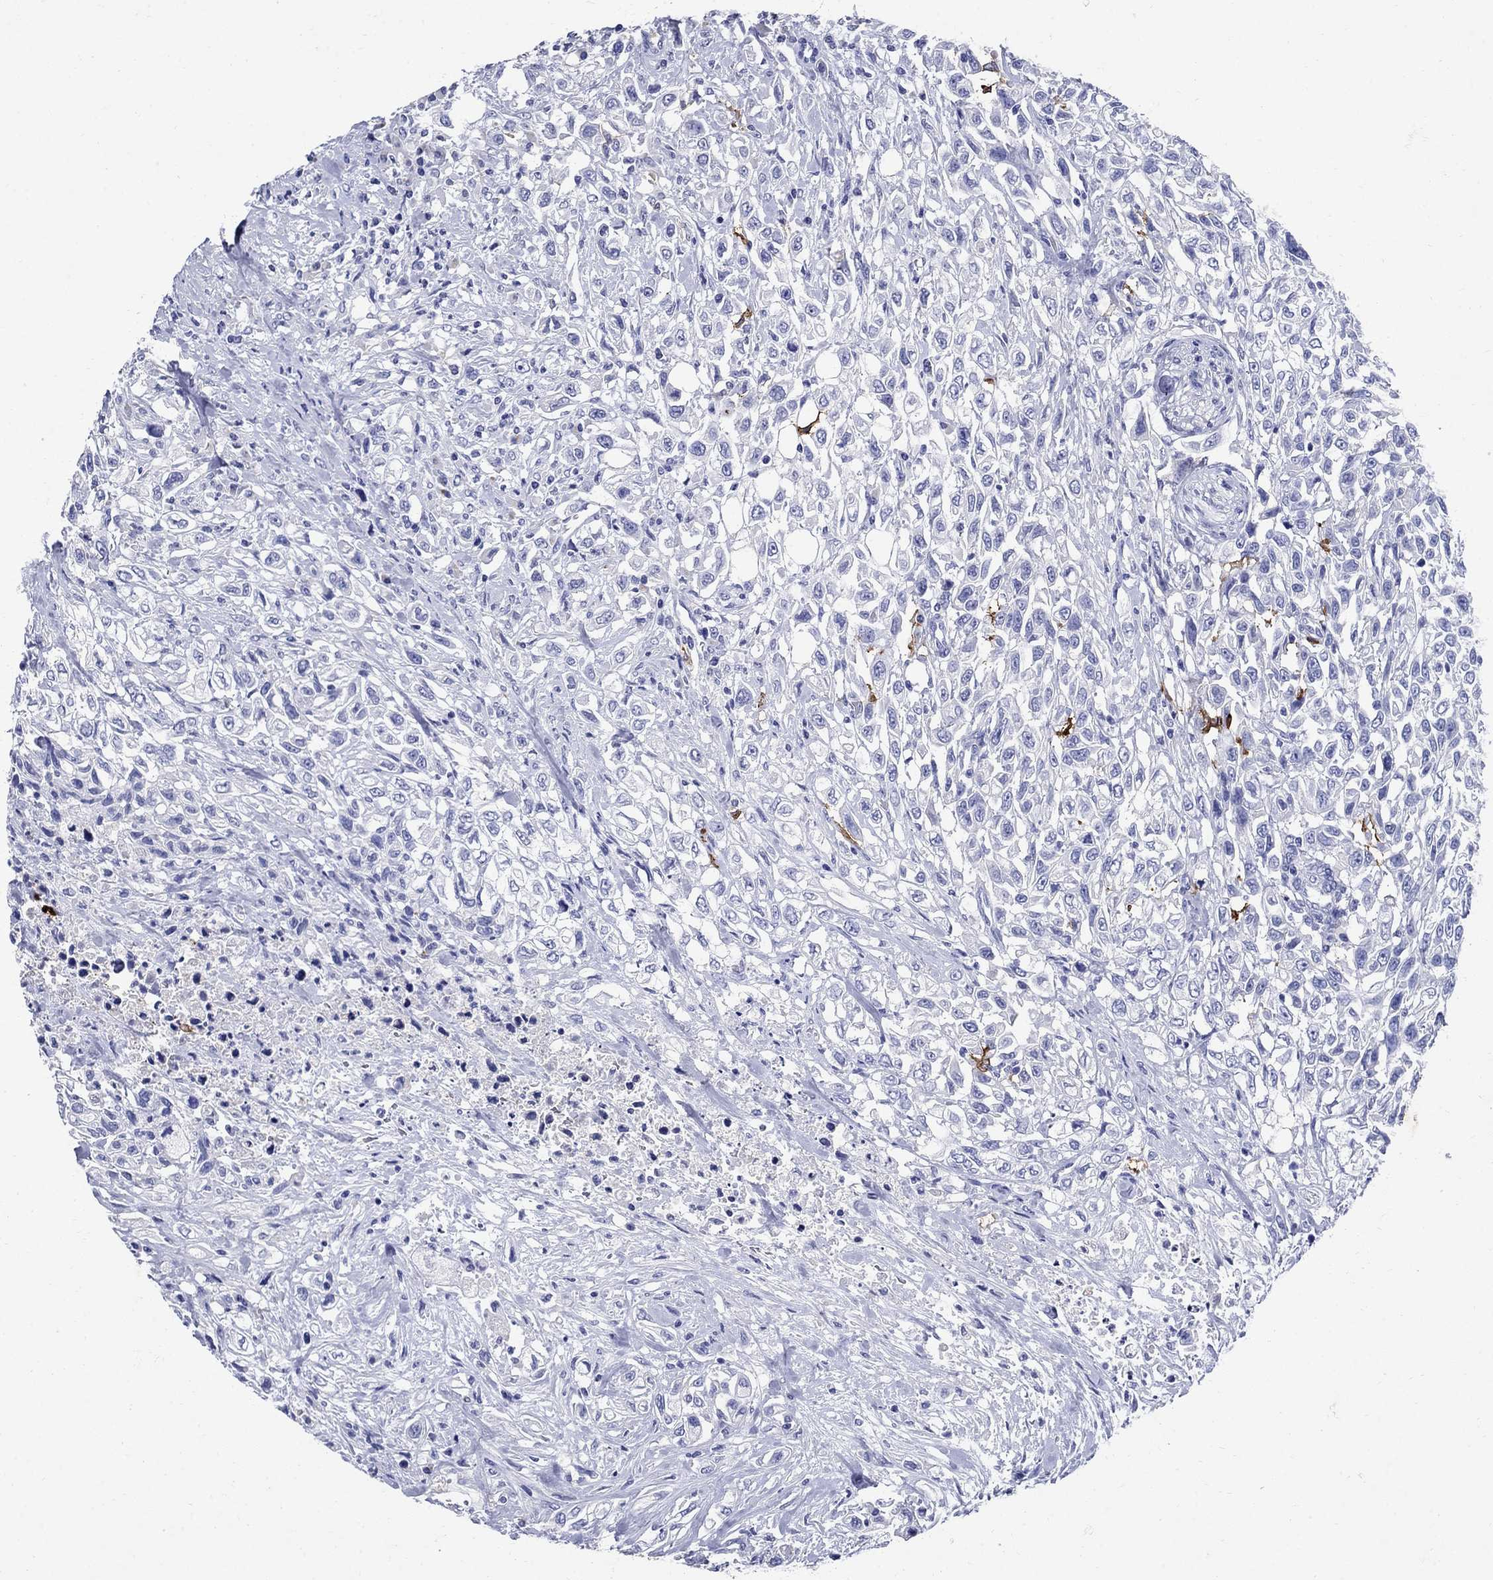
{"staining": {"intensity": "negative", "quantity": "none", "location": "none"}, "tissue": "urothelial cancer", "cell_type": "Tumor cells", "image_type": "cancer", "snomed": [{"axis": "morphology", "description": "Urothelial carcinoma, High grade"}, {"axis": "topography", "description": "Urinary bladder"}], "caption": "Immunohistochemistry micrograph of urothelial cancer stained for a protein (brown), which displays no positivity in tumor cells. Brightfield microscopy of IHC stained with DAB (3,3'-diaminobenzidine) (brown) and hematoxylin (blue), captured at high magnification.", "gene": "CD1A", "patient": {"sex": "female", "age": 56}}